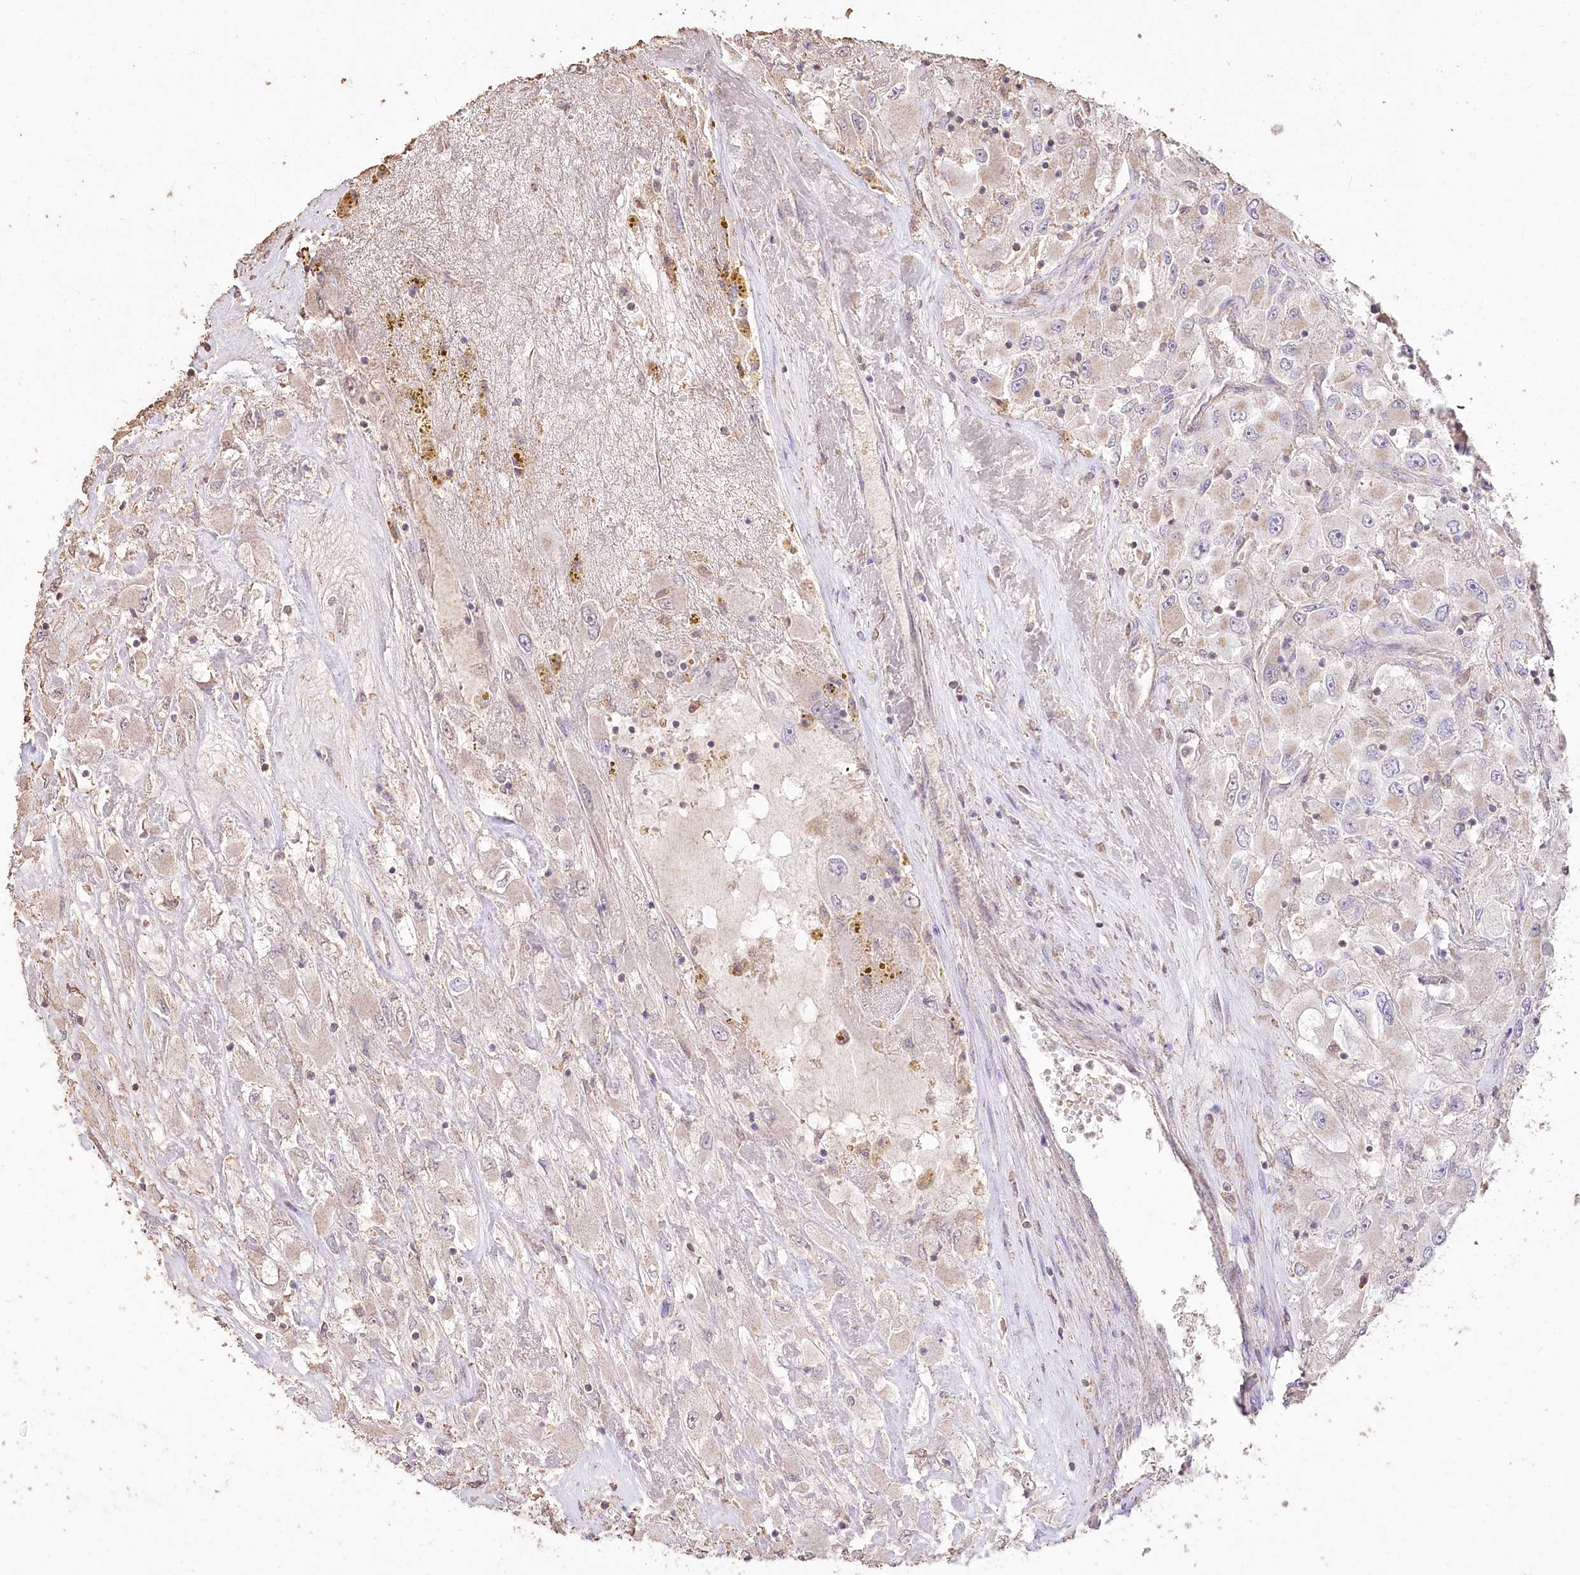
{"staining": {"intensity": "negative", "quantity": "none", "location": "none"}, "tissue": "renal cancer", "cell_type": "Tumor cells", "image_type": "cancer", "snomed": [{"axis": "morphology", "description": "Adenocarcinoma, NOS"}, {"axis": "topography", "description": "Kidney"}], "caption": "This is an immunohistochemistry image of human renal cancer (adenocarcinoma). There is no staining in tumor cells.", "gene": "IREB2", "patient": {"sex": "female", "age": 52}}